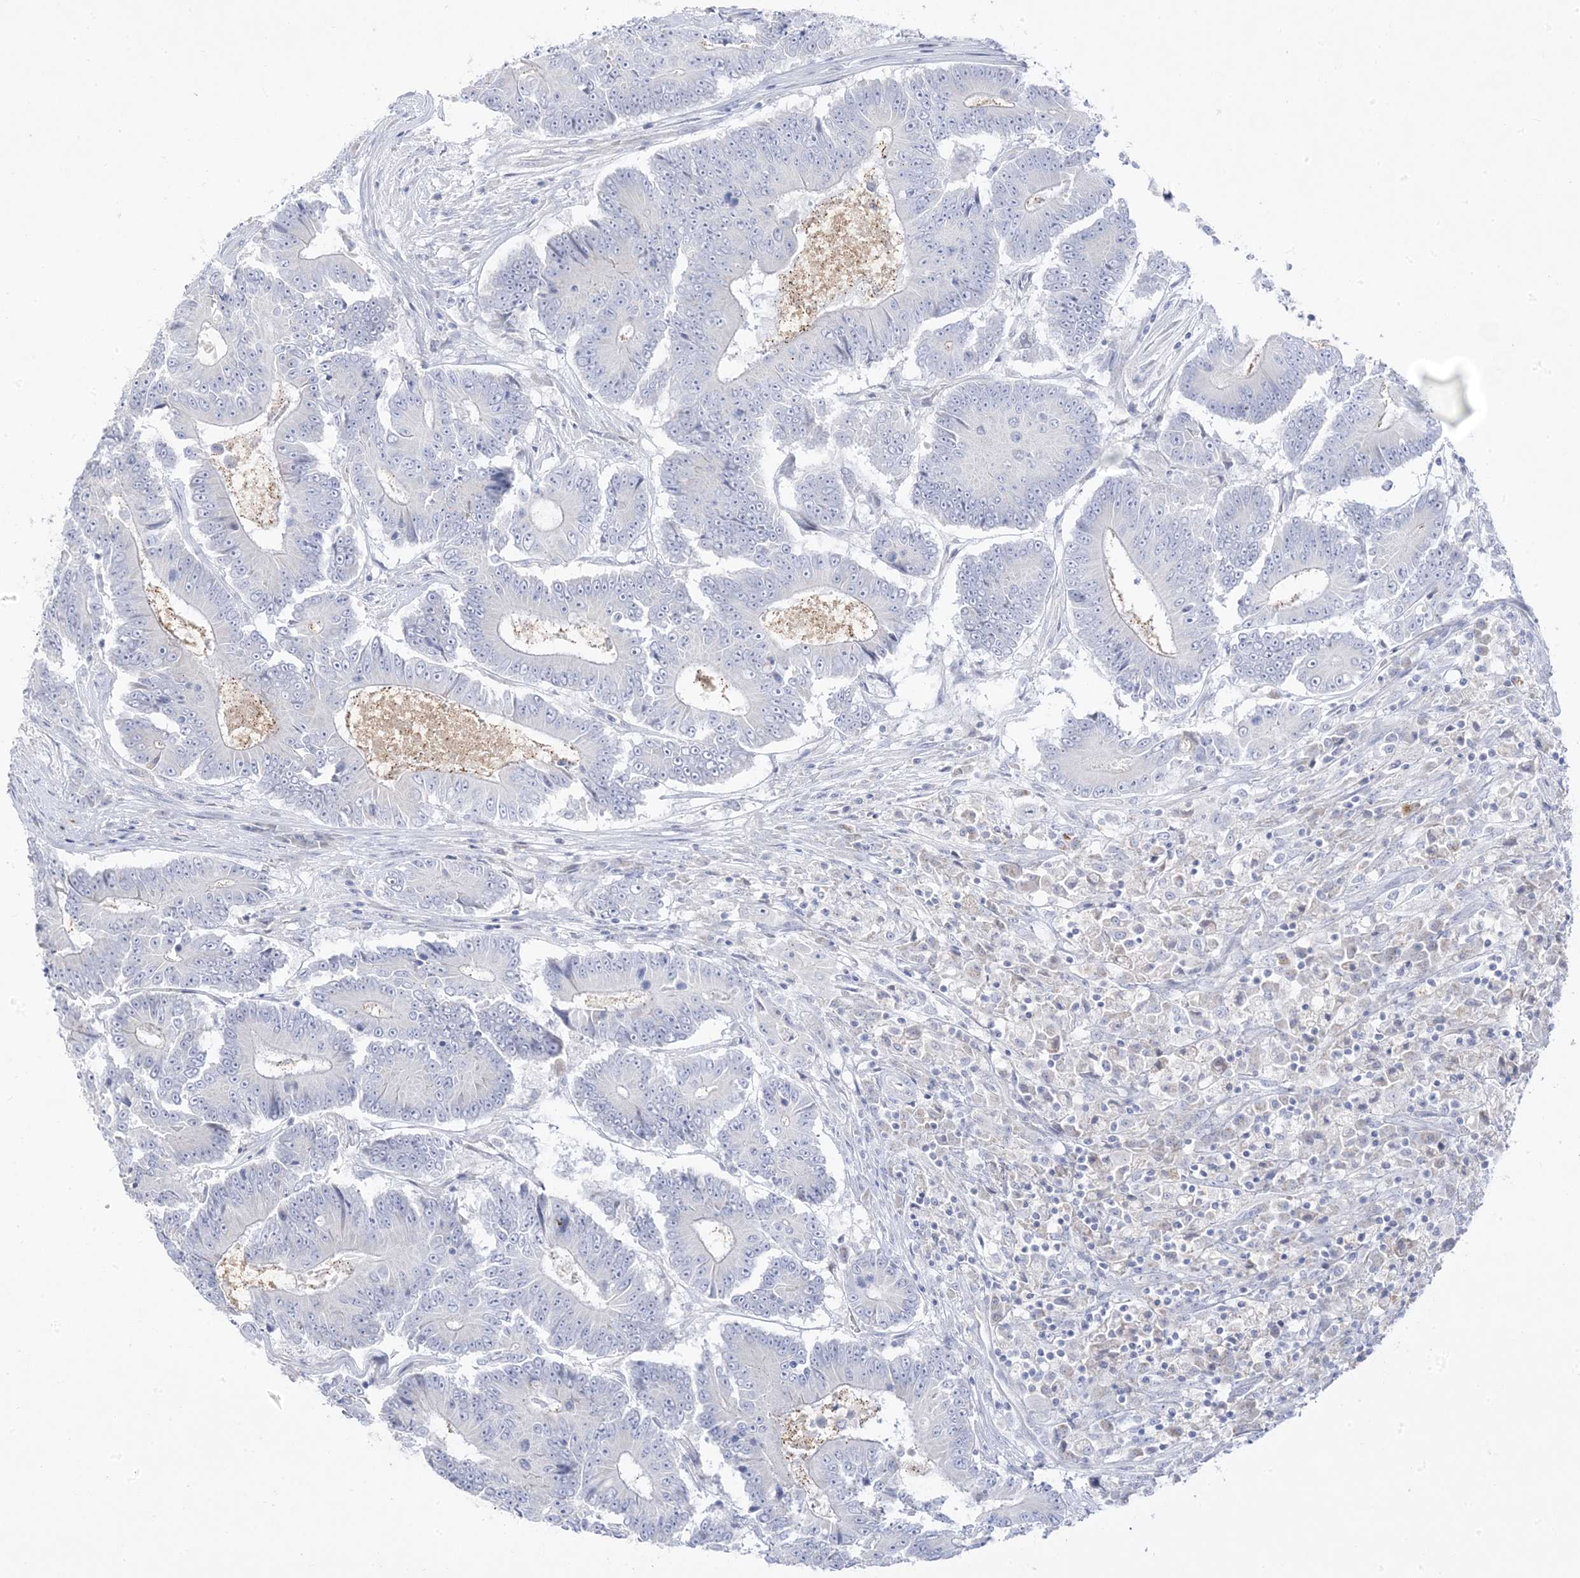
{"staining": {"intensity": "negative", "quantity": "none", "location": "none"}, "tissue": "colorectal cancer", "cell_type": "Tumor cells", "image_type": "cancer", "snomed": [{"axis": "morphology", "description": "Adenocarcinoma, NOS"}, {"axis": "topography", "description": "Colon"}], "caption": "High power microscopy micrograph of an immunohistochemistry photomicrograph of adenocarcinoma (colorectal), revealing no significant positivity in tumor cells.", "gene": "TRANK1", "patient": {"sex": "male", "age": 83}}